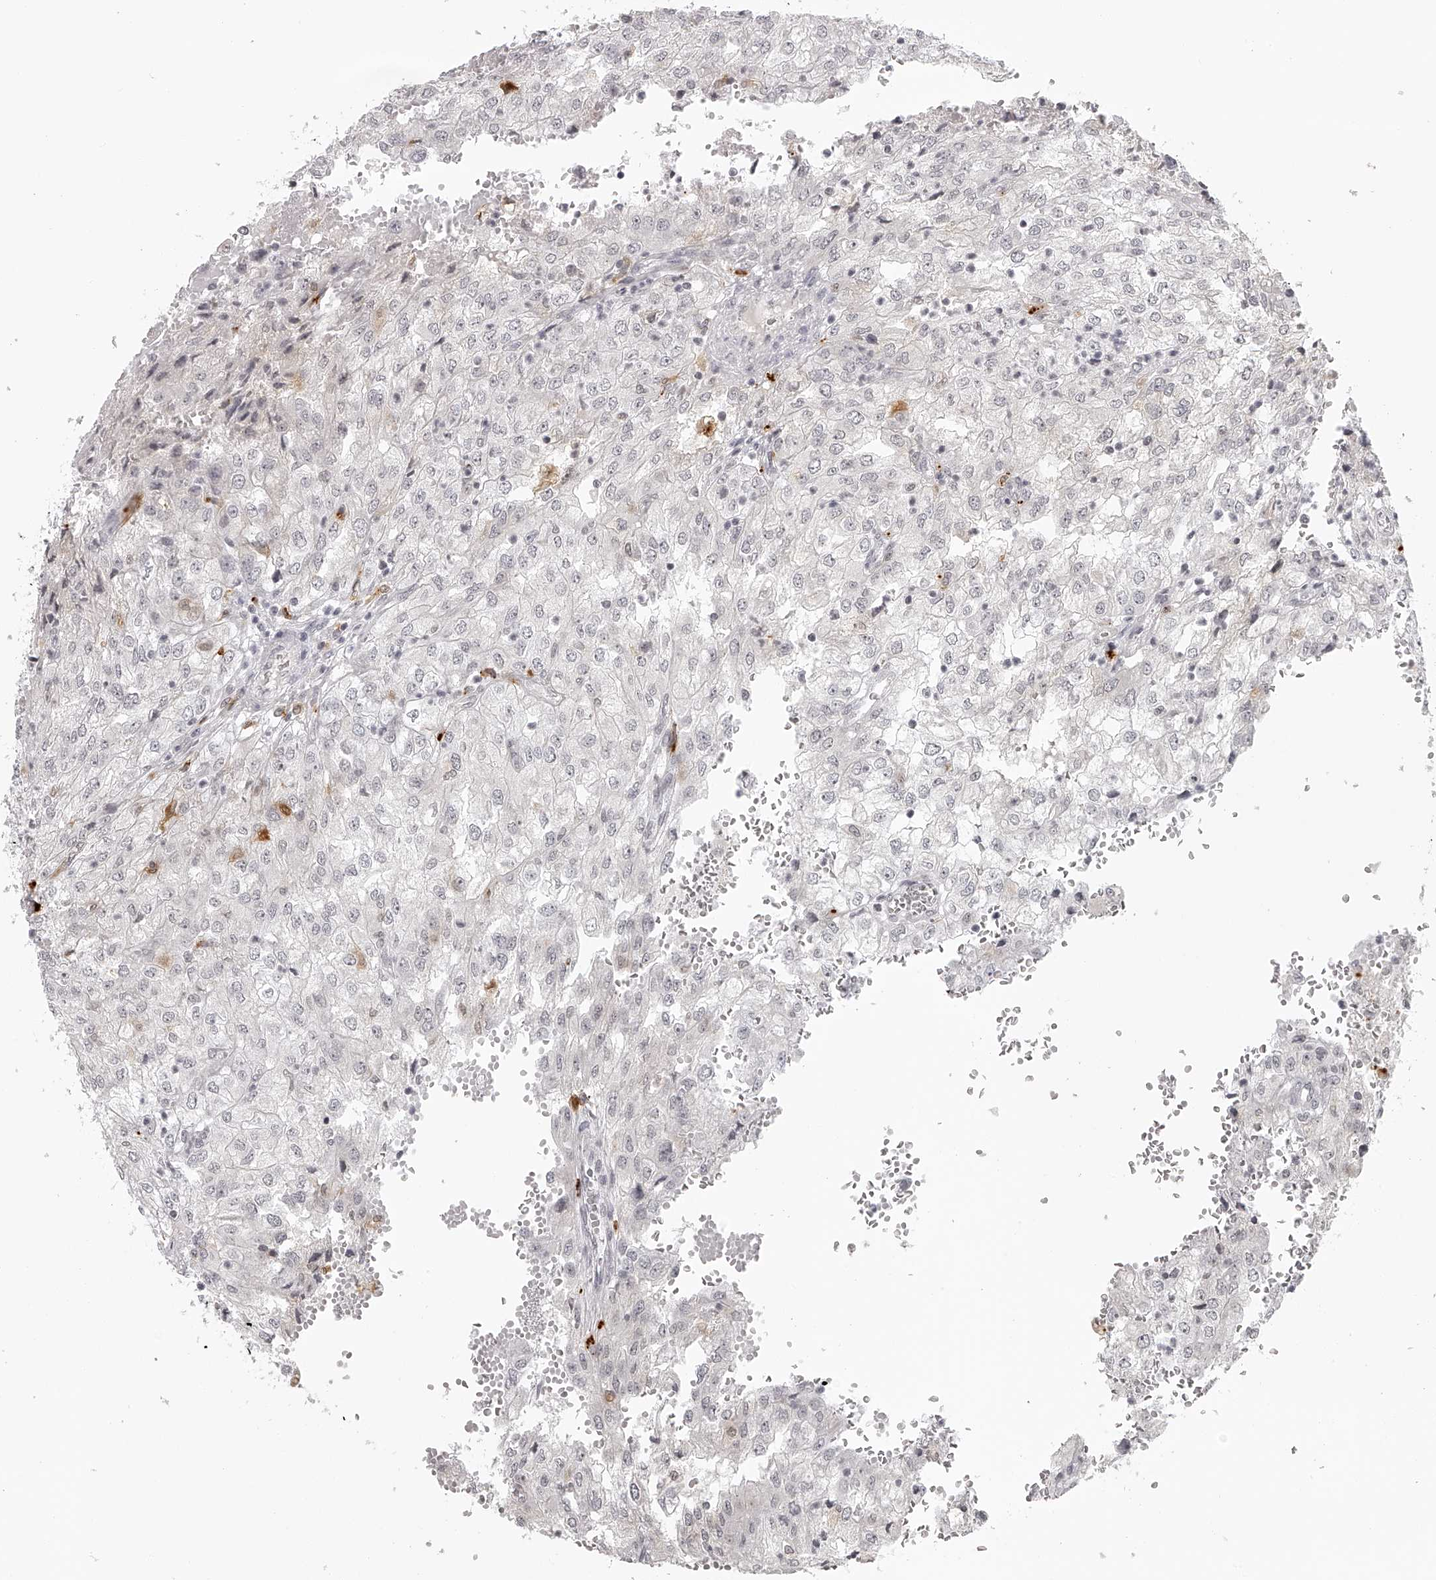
{"staining": {"intensity": "negative", "quantity": "none", "location": "none"}, "tissue": "renal cancer", "cell_type": "Tumor cells", "image_type": "cancer", "snomed": [{"axis": "morphology", "description": "Adenocarcinoma, NOS"}, {"axis": "topography", "description": "Kidney"}], "caption": "A micrograph of renal cancer (adenocarcinoma) stained for a protein shows no brown staining in tumor cells.", "gene": "RNF220", "patient": {"sex": "female", "age": 54}}